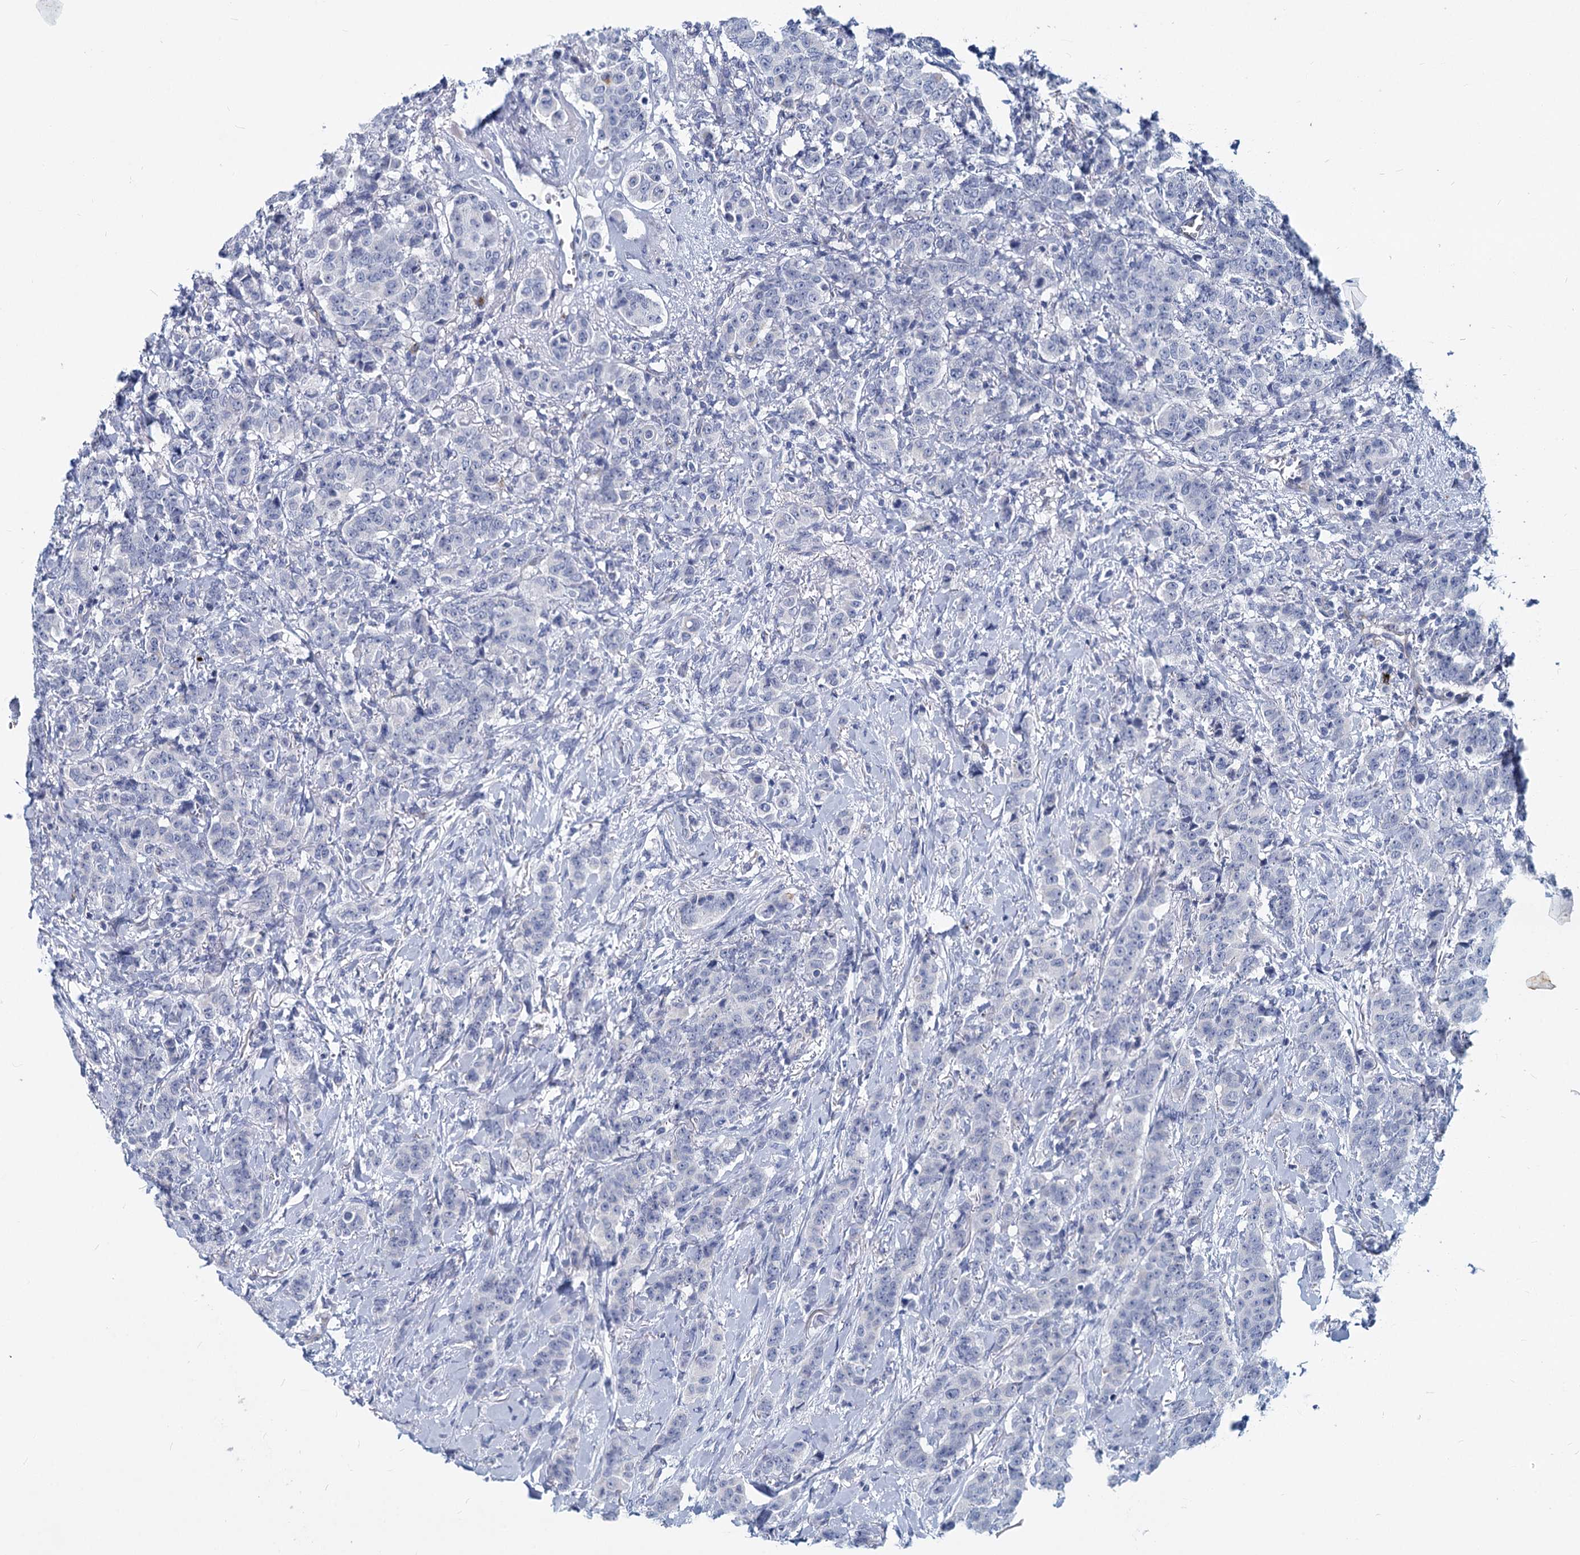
{"staining": {"intensity": "negative", "quantity": "none", "location": "none"}, "tissue": "breast cancer", "cell_type": "Tumor cells", "image_type": "cancer", "snomed": [{"axis": "morphology", "description": "Duct carcinoma"}, {"axis": "topography", "description": "Breast"}], "caption": "Tumor cells show no significant protein staining in breast intraductal carcinoma. (Brightfield microscopy of DAB IHC at high magnification).", "gene": "INSC", "patient": {"sex": "female", "age": 40}}